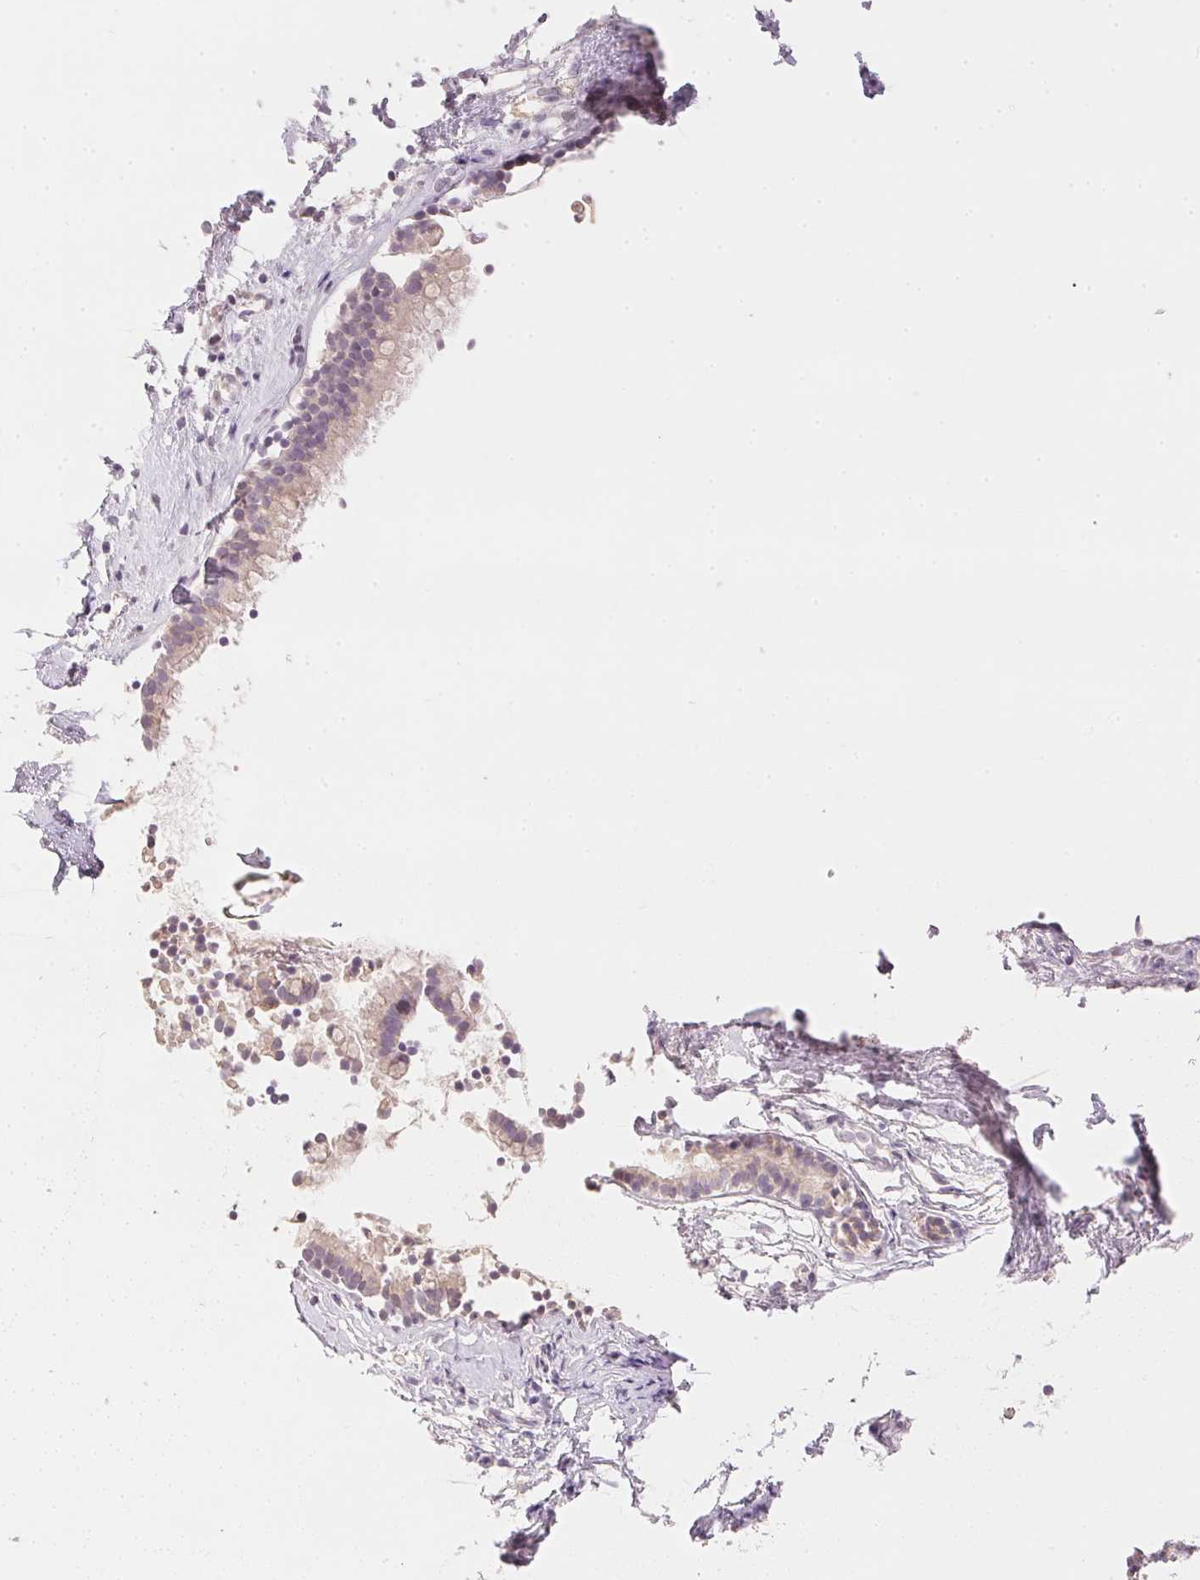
{"staining": {"intensity": "negative", "quantity": "none", "location": "none"}, "tissue": "nasopharynx", "cell_type": "Respiratory epithelial cells", "image_type": "normal", "snomed": [{"axis": "morphology", "description": "Normal tissue, NOS"}, {"axis": "topography", "description": "Nasopharynx"}], "caption": "High power microscopy histopathology image of an immunohistochemistry micrograph of unremarkable nasopharynx, revealing no significant positivity in respiratory epithelial cells.", "gene": "DHCR24", "patient": {"sex": "male", "age": 24}}